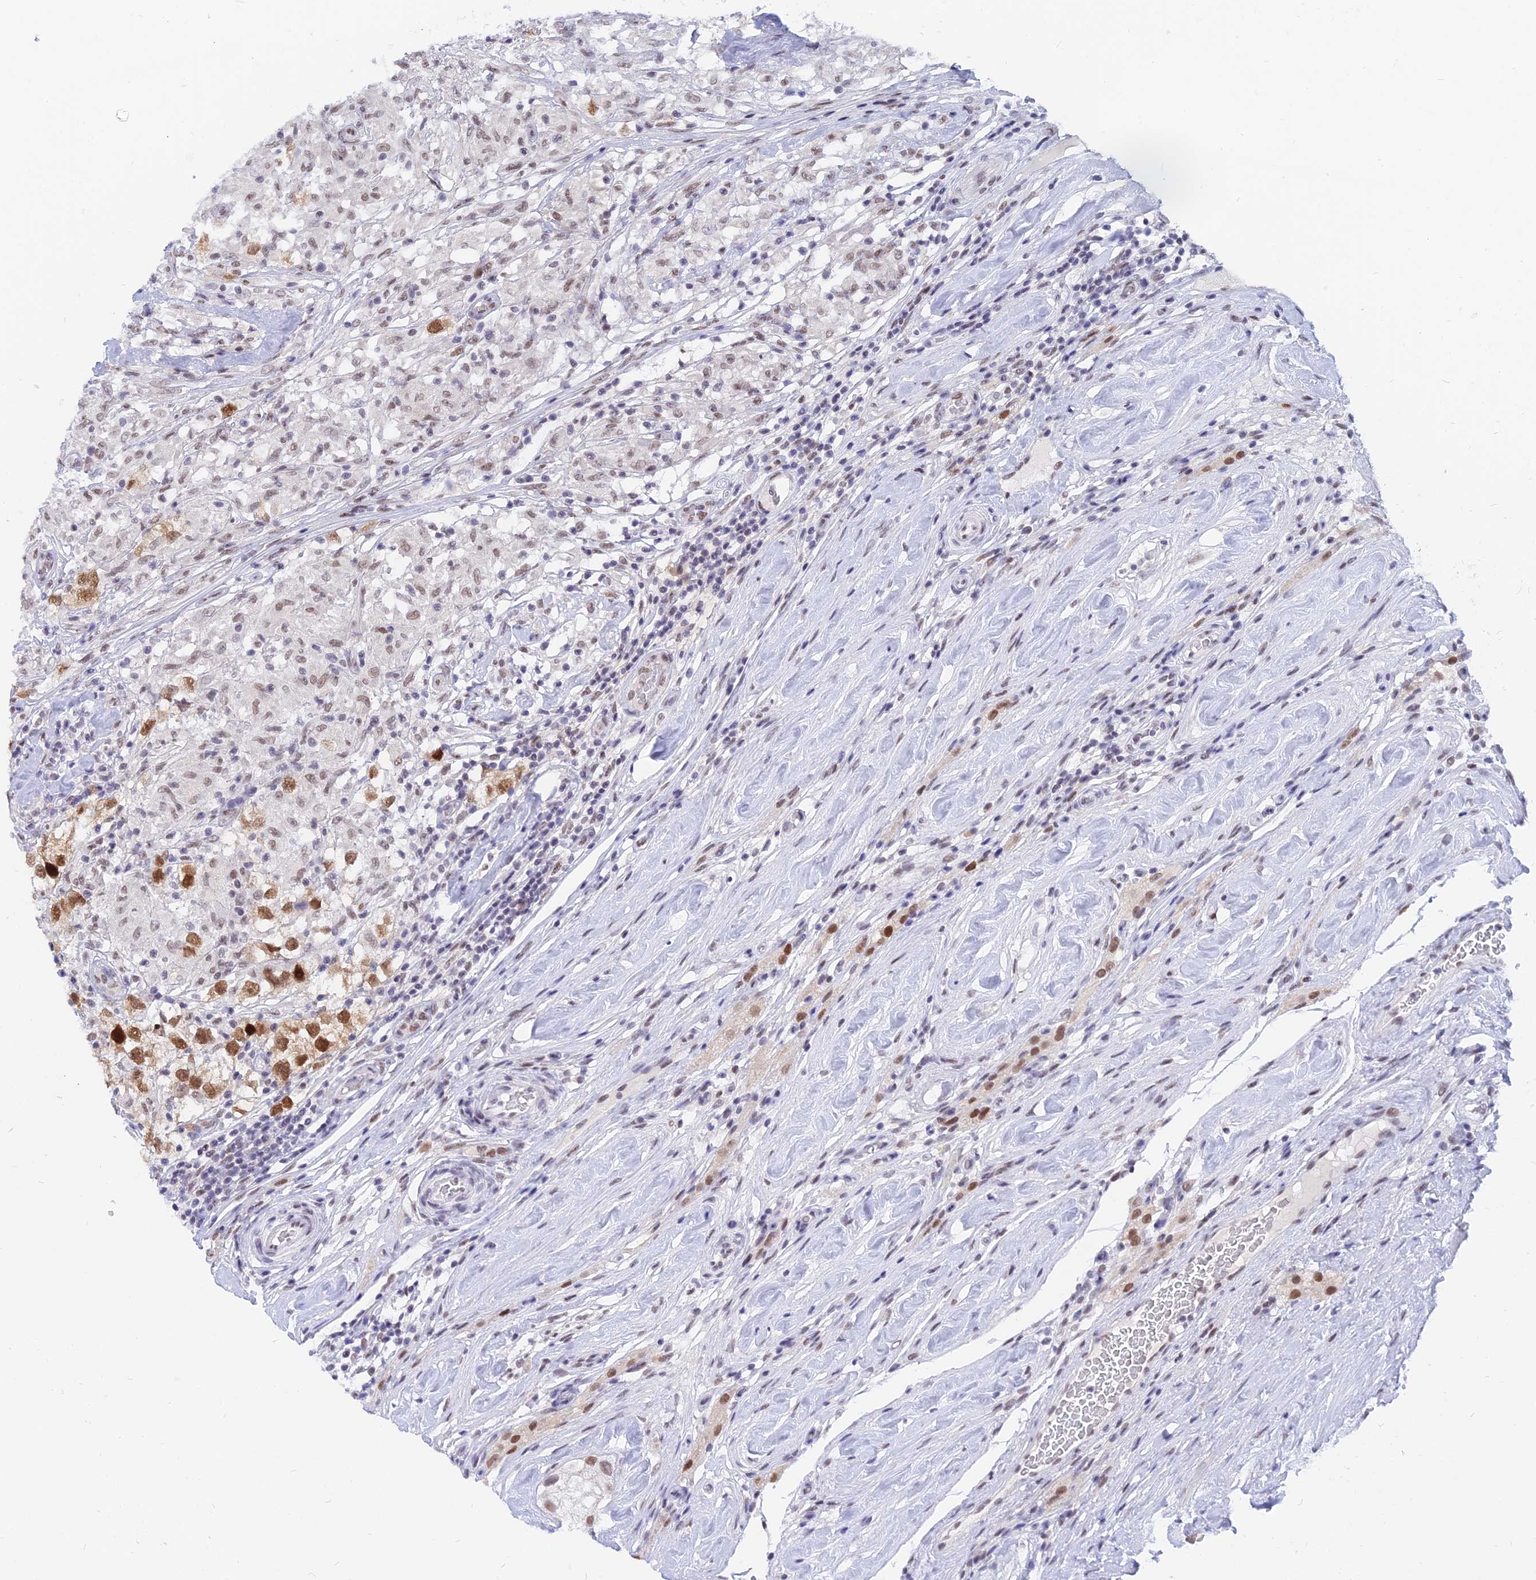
{"staining": {"intensity": "moderate", "quantity": ">75%", "location": "nuclear"}, "tissue": "testis cancer", "cell_type": "Tumor cells", "image_type": "cancer", "snomed": [{"axis": "morphology", "description": "Seminoma, NOS"}, {"axis": "topography", "description": "Testis"}], "caption": "Brown immunohistochemical staining in testis cancer demonstrates moderate nuclear expression in about >75% of tumor cells.", "gene": "DPY30", "patient": {"sex": "male", "age": 46}}